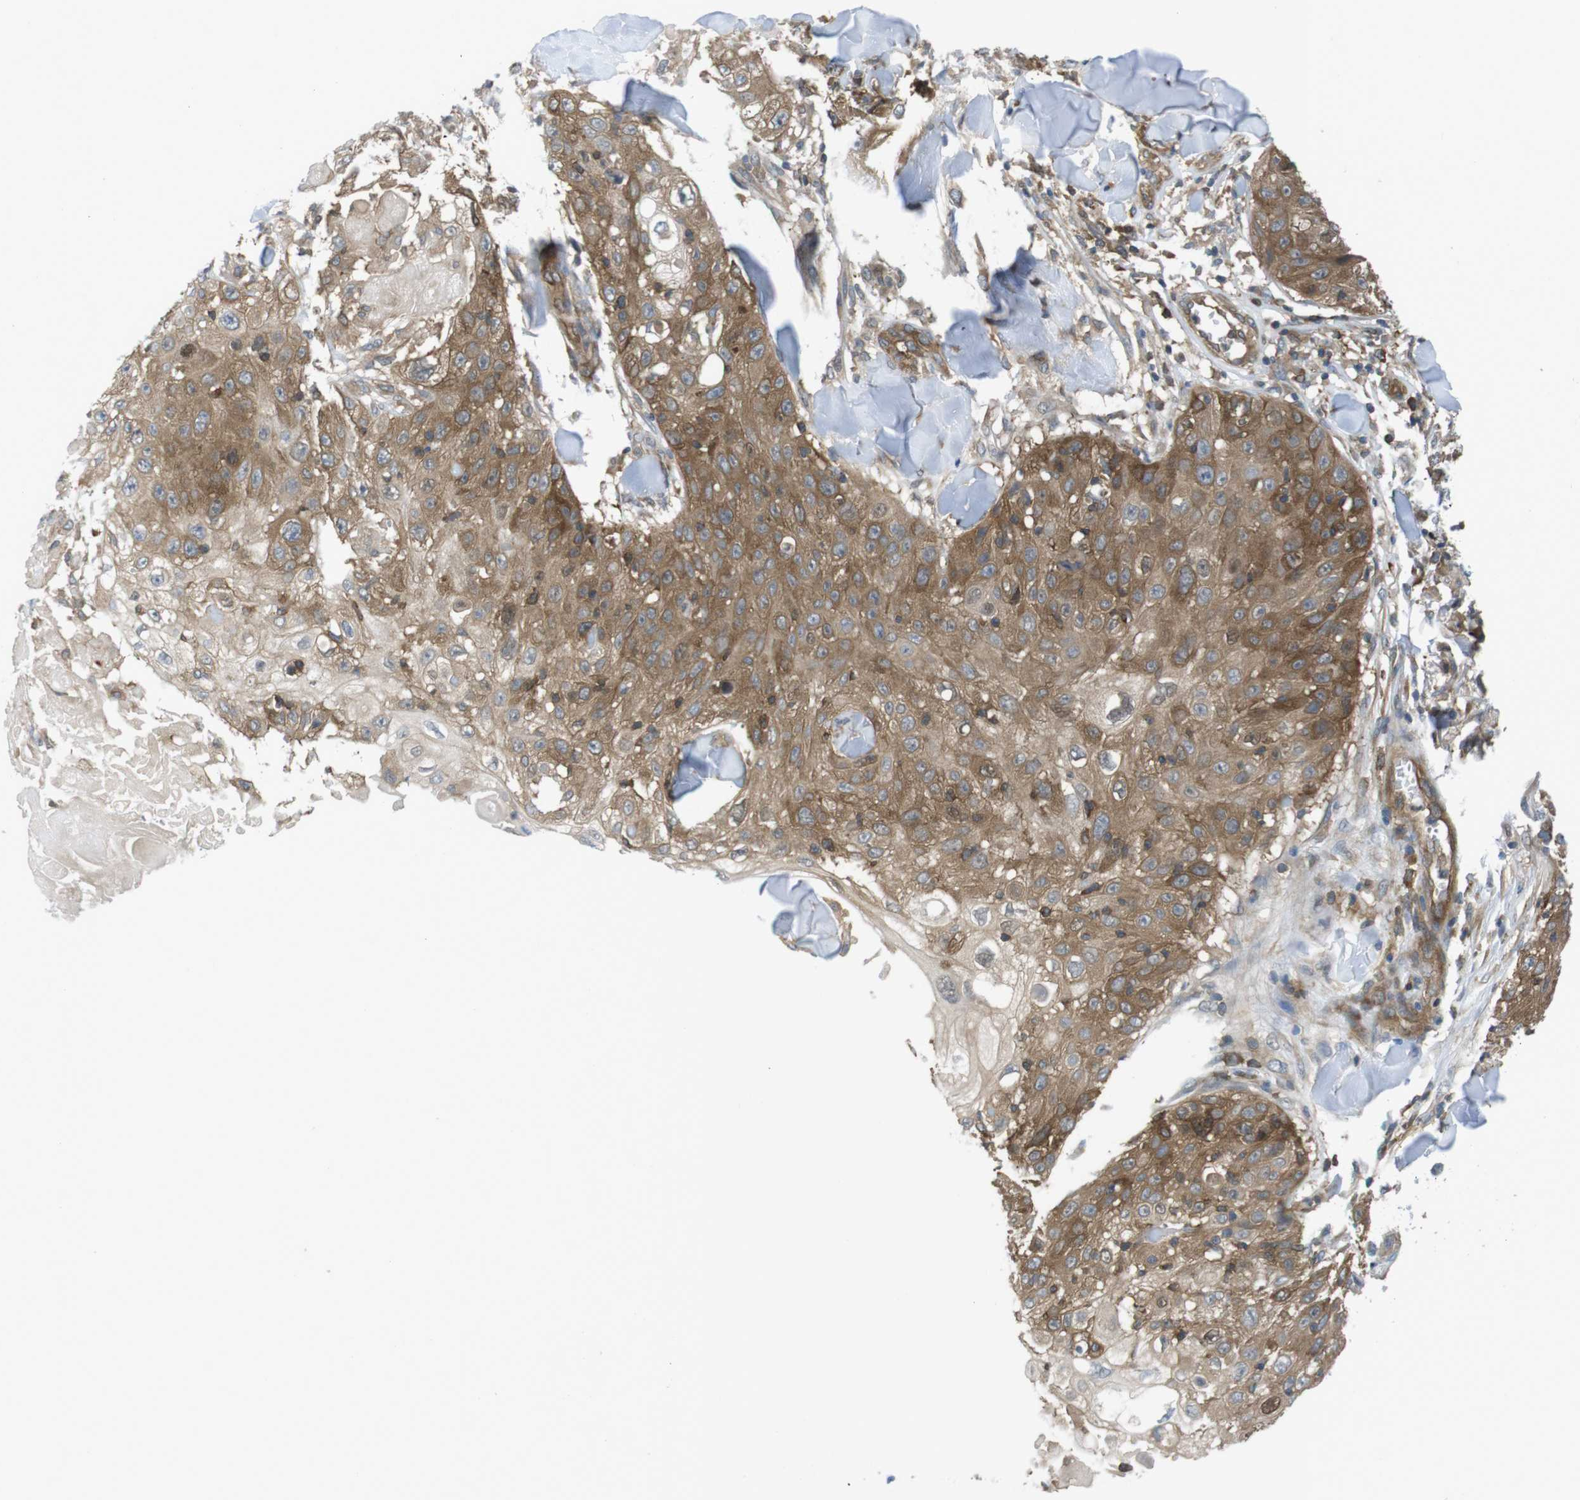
{"staining": {"intensity": "moderate", "quantity": ">75%", "location": "cytoplasmic/membranous"}, "tissue": "skin cancer", "cell_type": "Tumor cells", "image_type": "cancer", "snomed": [{"axis": "morphology", "description": "Squamous cell carcinoma, NOS"}, {"axis": "topography", "description": "Skin"}], "caption": "About >75% of tumor cells in skin squamous cell carcinoma show moderate cytoplasmic/membranous protein expression as visualized by brown immunohistochemical staining.", "gene": "MTHFD1", "patient": {"sex": "male", "age": 86}}